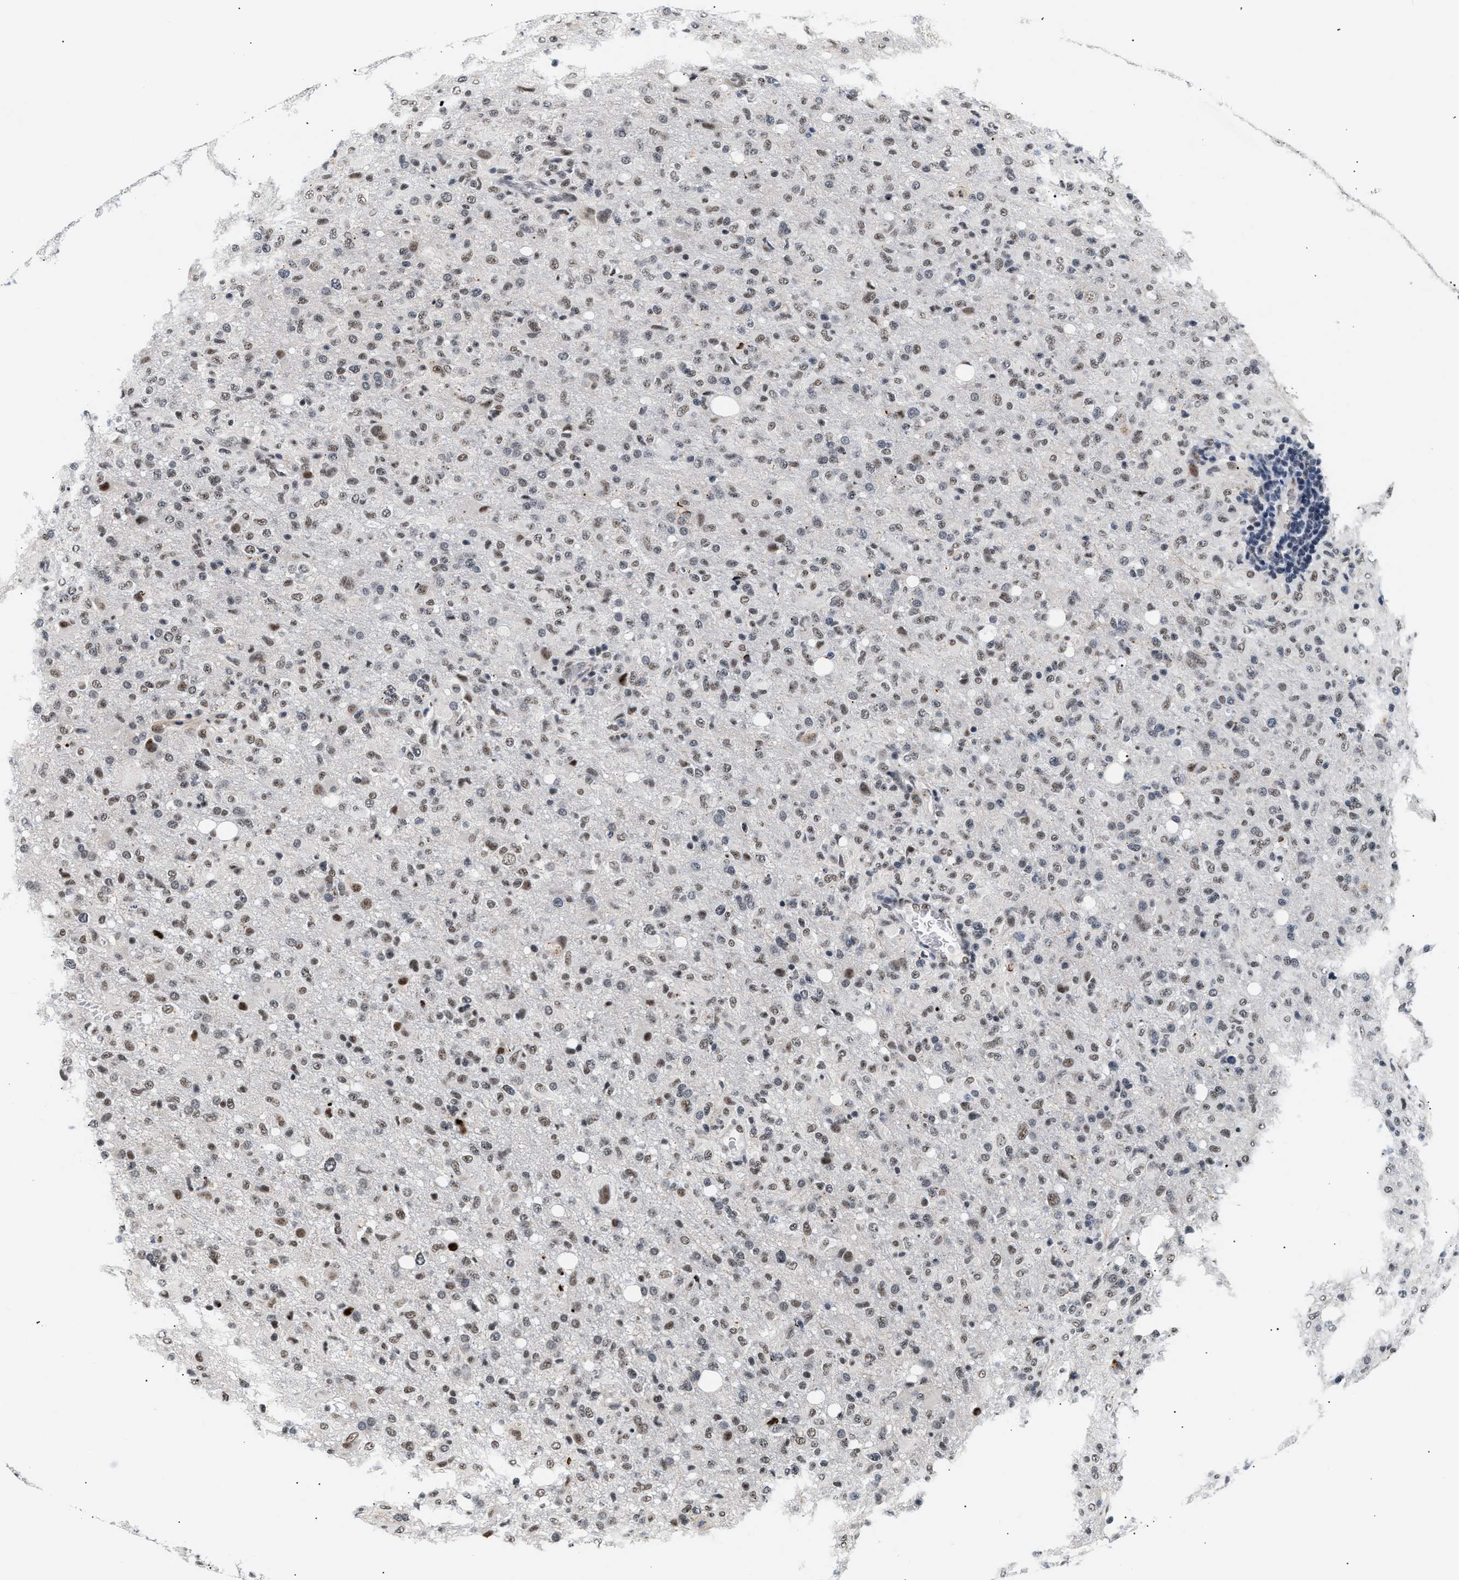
{"staining": {"intensity": "weak", "quantity": "25%-75%", "location": "nuclear"}, "tissue": "glioma", "cell_type": "Tumor cells", "image_type": "cancer", "snomed": [{"axis": "morphology", "description": "Glioma, malignant, High grade"}, {"axis": "topography", "description": "Brain"}], "caption": "DAB immunohistochemical staining of glioma displays weak nuclear protein expression in approximately 25%-75% of tumor cells.", "gene": "THOC1", "patient": {"sex": "female", "age": 57}}